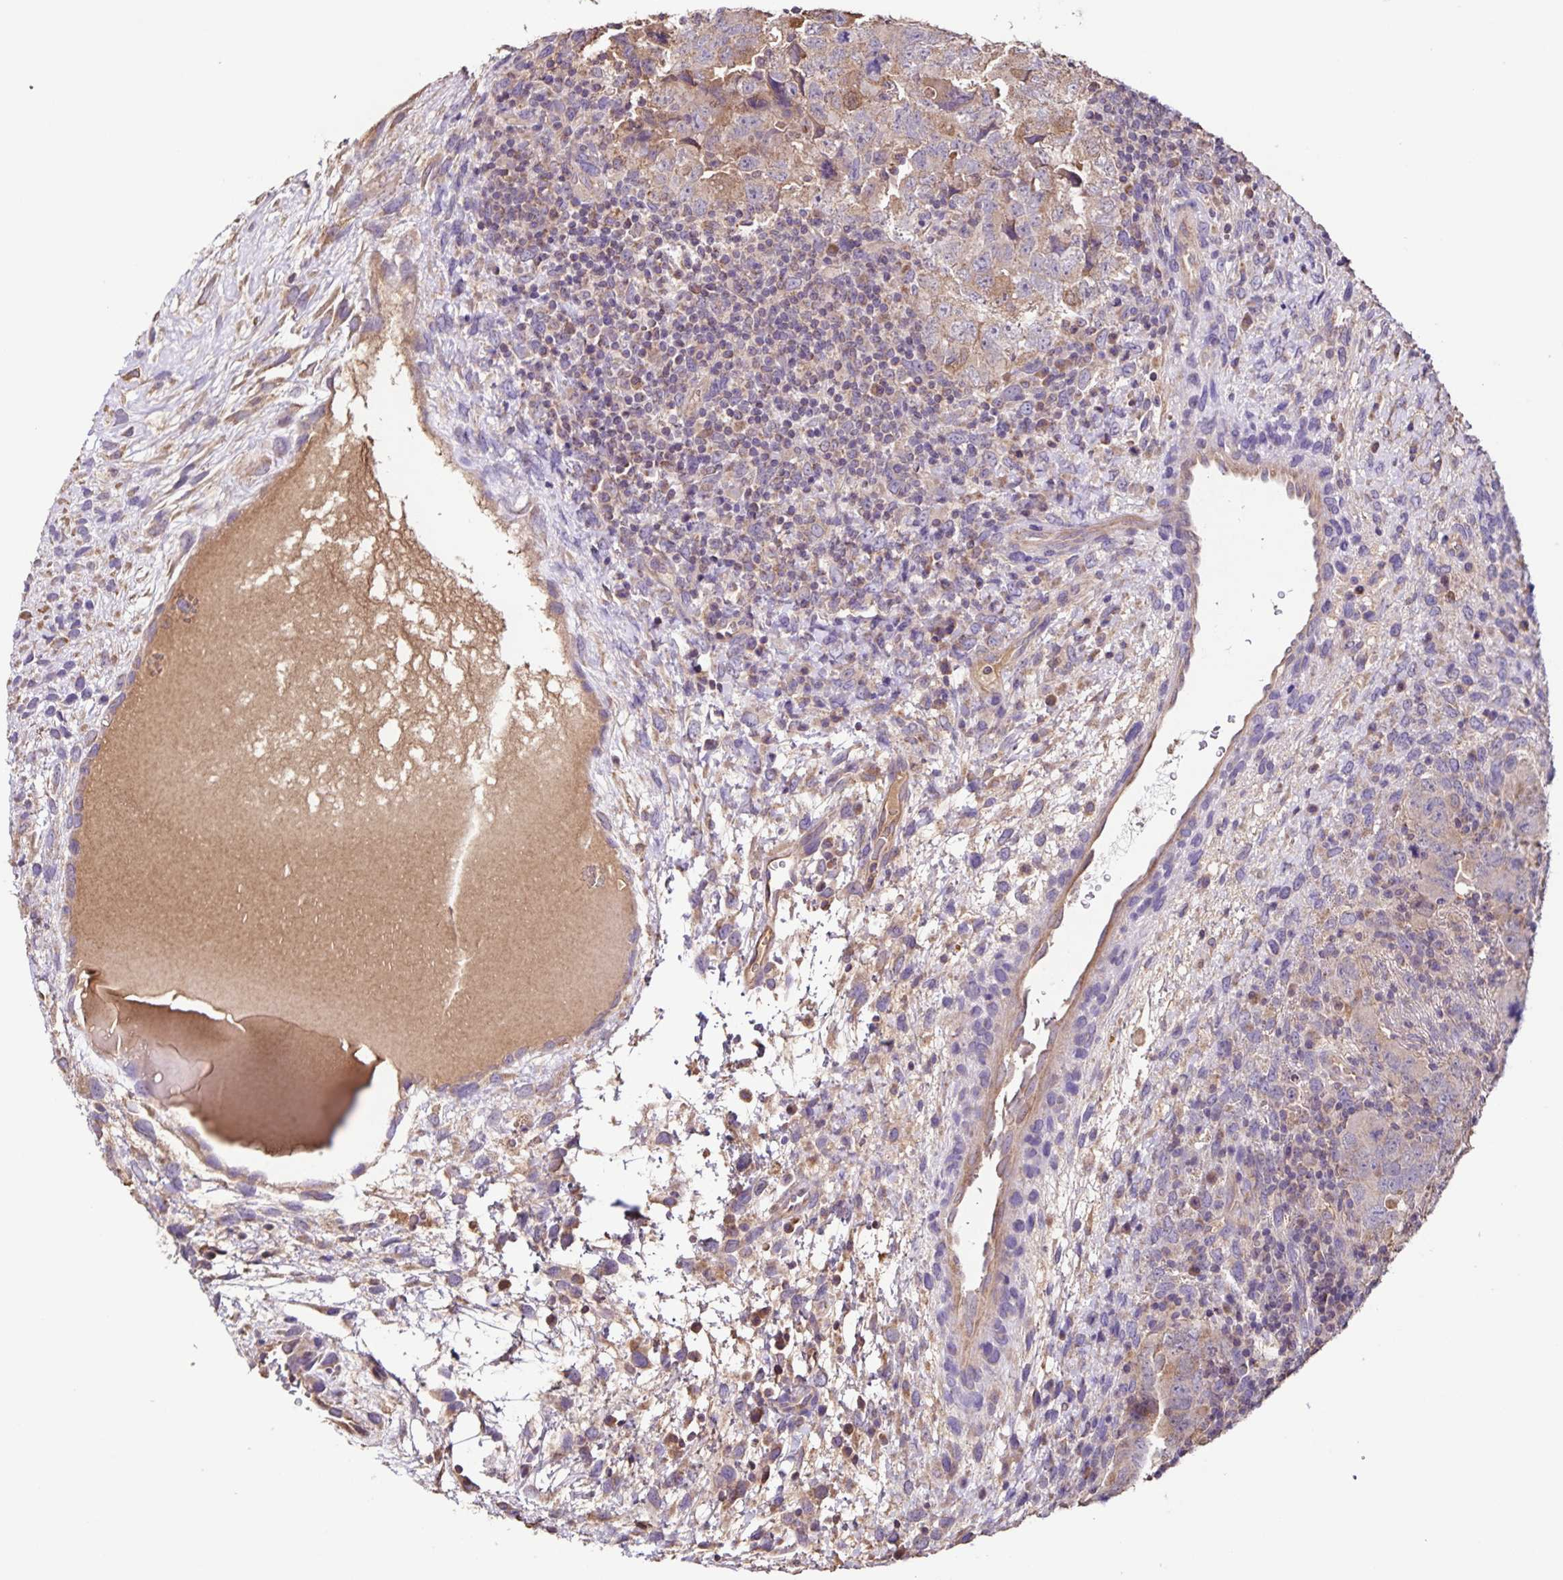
{"staining": {"intensity": "weak", "quantity": "25%-75%", "location": "cytoplasmic/membranous"}, "tissue": "testis cancer", "cell_type": "Tumor cells", "image_type": "cancer", "snomed": [{"axis": "morphology", "description": "Carcinoma, Embryonal, NOS"}, {"axis": "topography", "description": "Testis"}], "caption": "The immunohistochemical stain labels weak cytoplasmic/membranous positivity in tumor cells of embryonal carcinoma (testis) tissue.", "gene": "MAN1A1", "patient": {"sex": "male", "age": 24}}